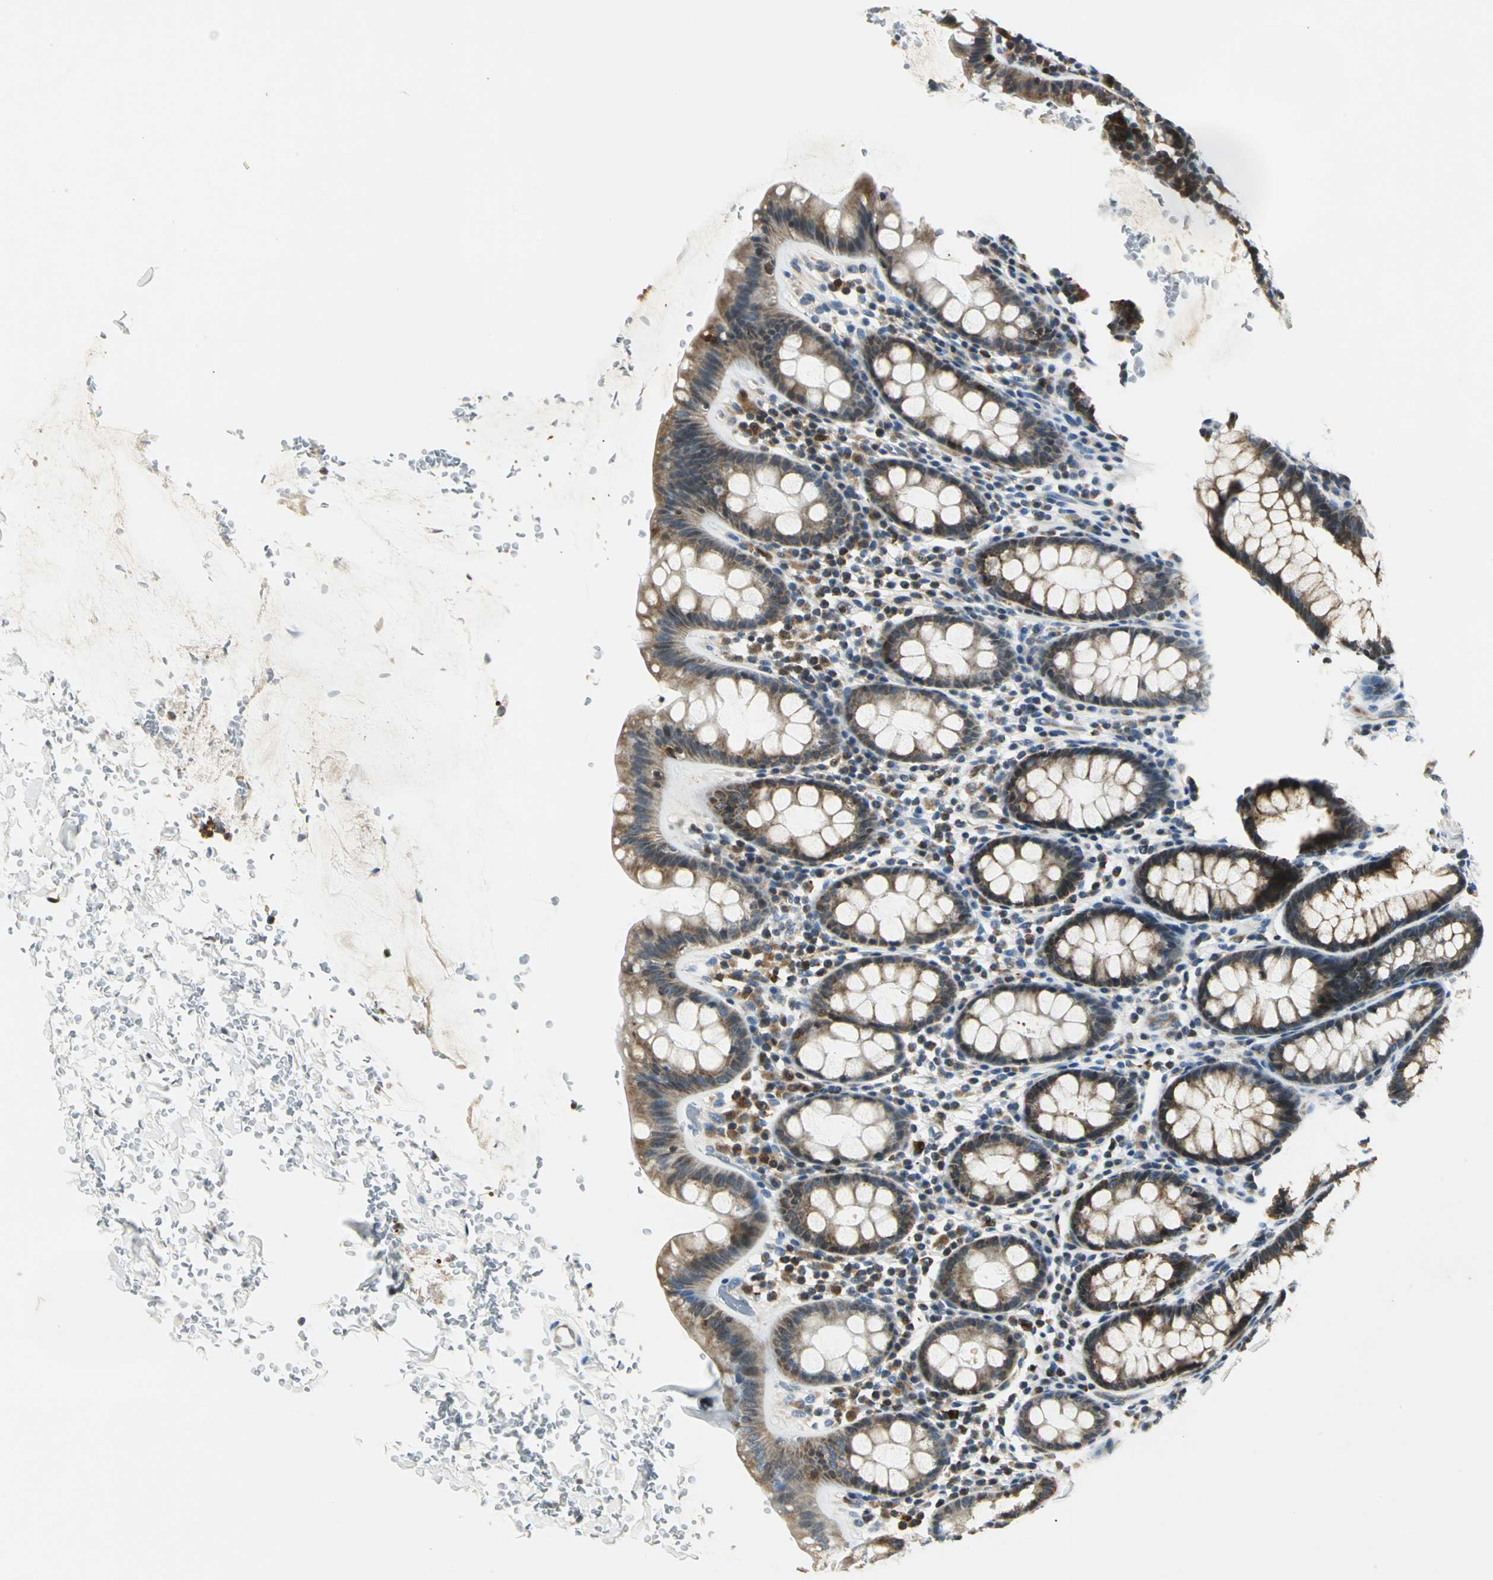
{"staining": {"intensity": "moderate", "quantity": ">75%", "location": "cytoplasmic/membranous"}, "tissue": "rectum", "cell_type": "Glandular cells", "image_type": "normal", "snomed": [{"axis": "morphology", "description": "Normal tissue, NOS"}, {"axis": "topography", "description": "Rectum"}], "caption": "Immunohistochemistry (IHC) image of unremarkable rectum: rectum stained using immunohistochemistry reveals medium levels of moderate protein expression localized specifically in the cytoplasmic/membranous of glandular cells, appearing as a cytoplasmic/membranous brown color.", "gene": "USP40", "patient": {"sex": "male", "age": 92}}